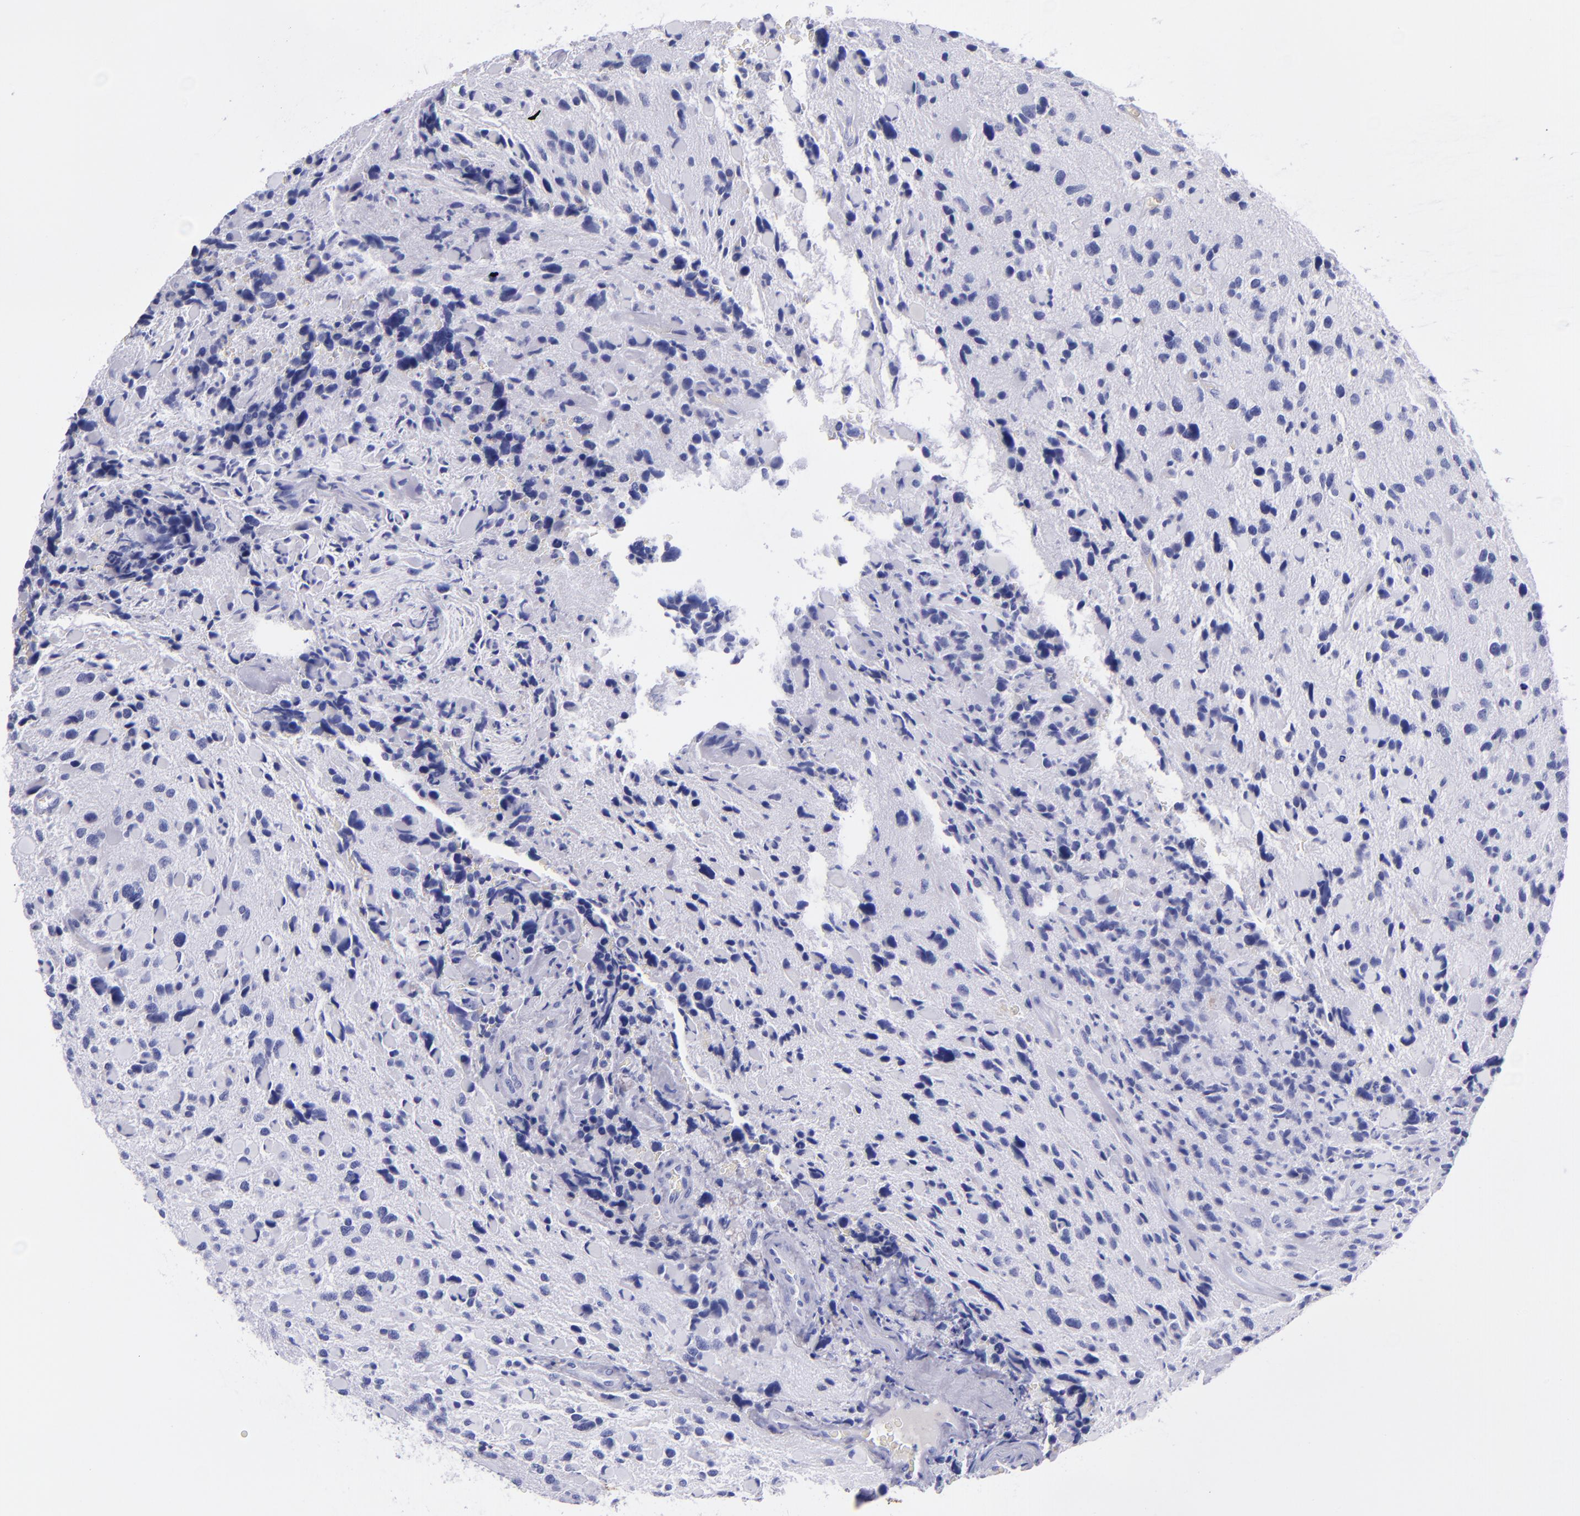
{"staining": {"intensity": "negative", "quantity": "none", "location": "none"}, "tissue": "glioma", "cell_type": "Tumor cells", "image_type": "cancer", "snomed": [{"axis": "morphology", "description": "Glioma, malignant, High grade"}, {"axis": "topography", "description": "Brain"}], "caption": "Tumor cells are negative for brown protein staining in glioma.", "gene": "CD37", "patient": {"sex": "female", "age": 37}}